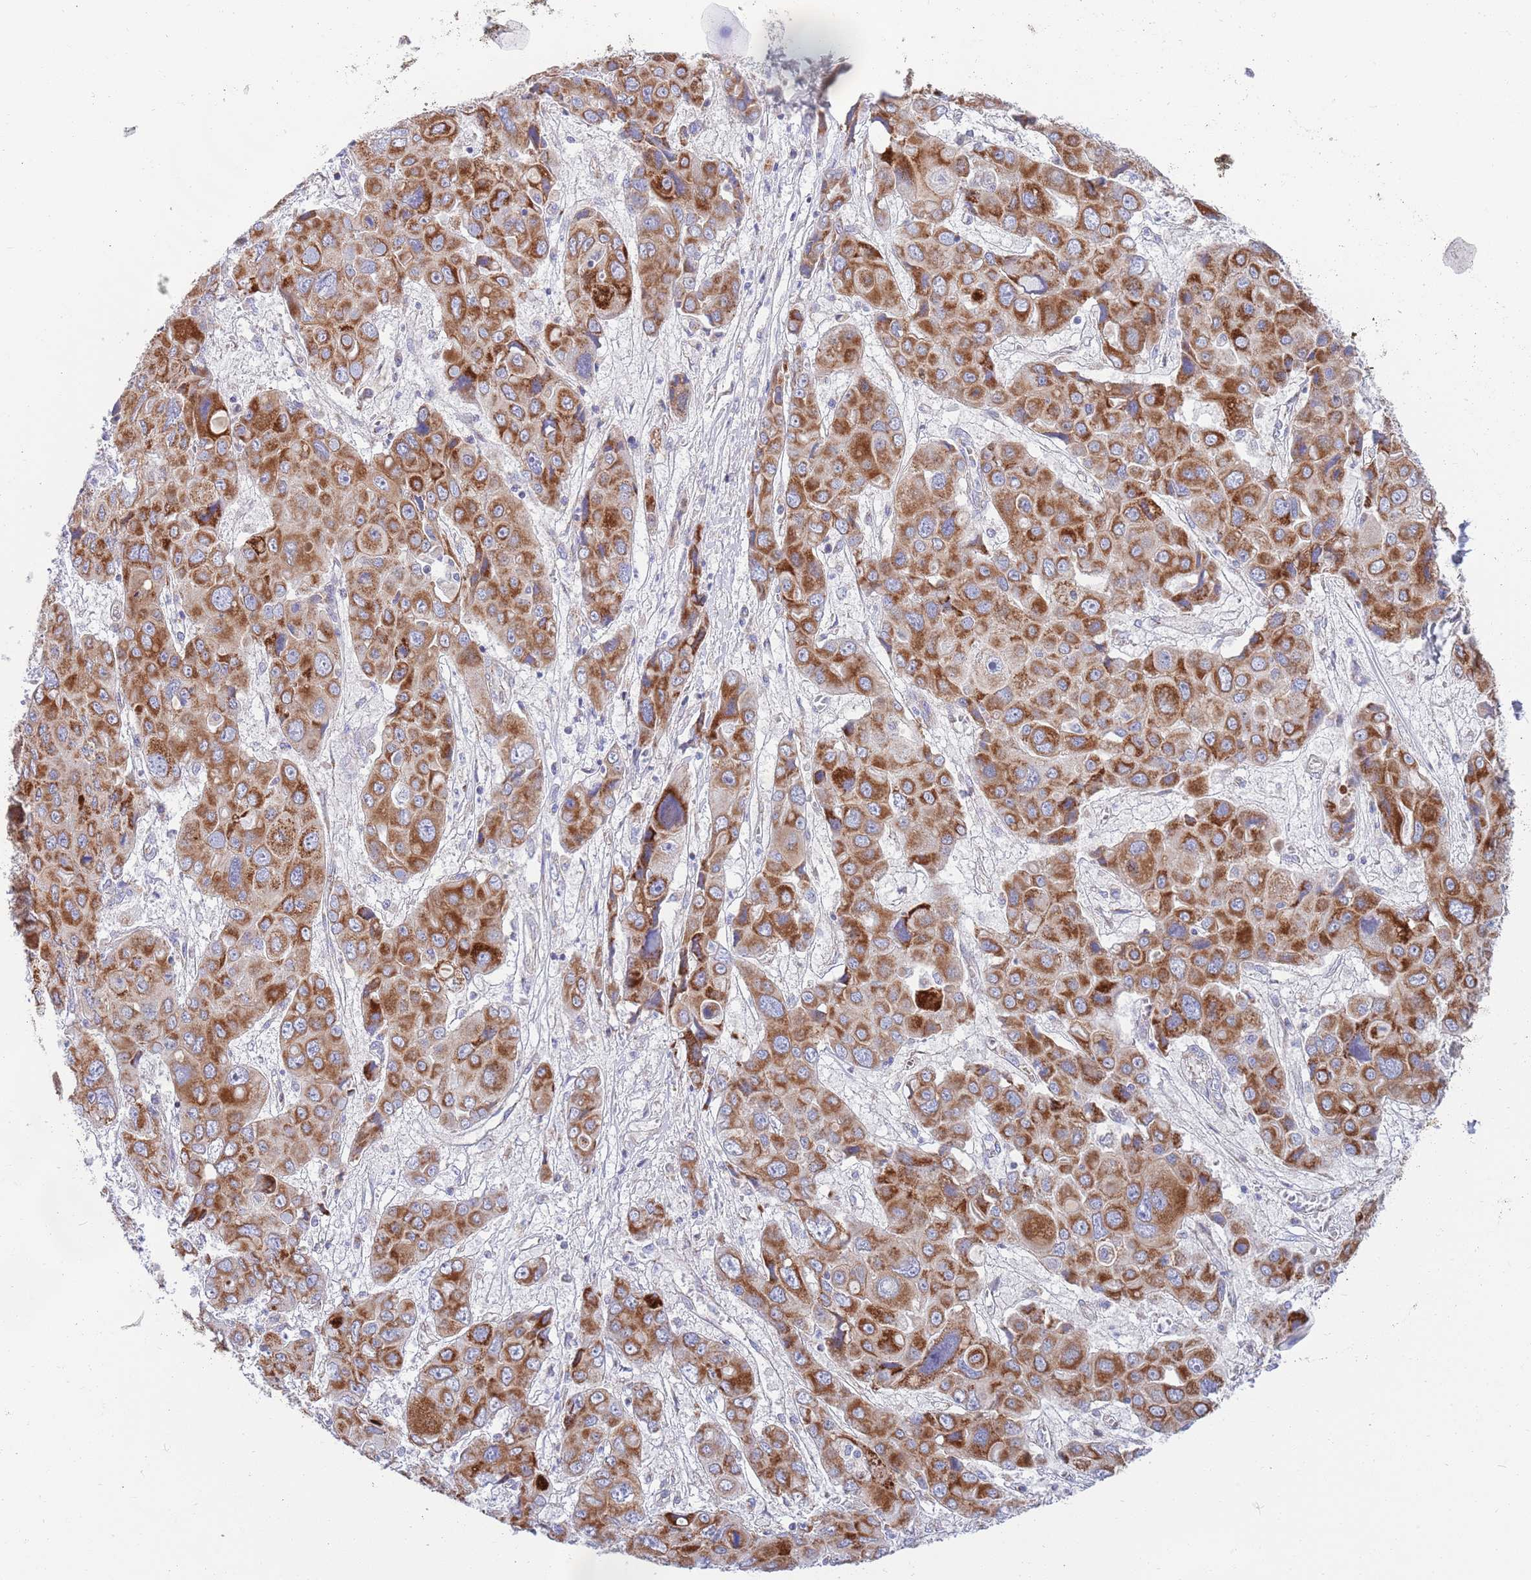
{"staining": {"intensity": "strong", "quantity": ">75%", "location": "cytoplasmic/membranous"}, "tissue": "liver cancer", "cell_type": "Tumor cells", "image_type": "cancer", "snomed": [{"axis": "morphology", "description": "Cholangiocarcinoma"}, {"axis": "topography", "description": "Liver"}], "caption": "This image demonstrates immunohistochemistry staining of cholangiocarcinoma (liver), with high strong cytoplasmic/membranous staining in approximately >75% of tumor cells.", "gene": "EMC8", "patient": {"sex": "male", "age": 67}}